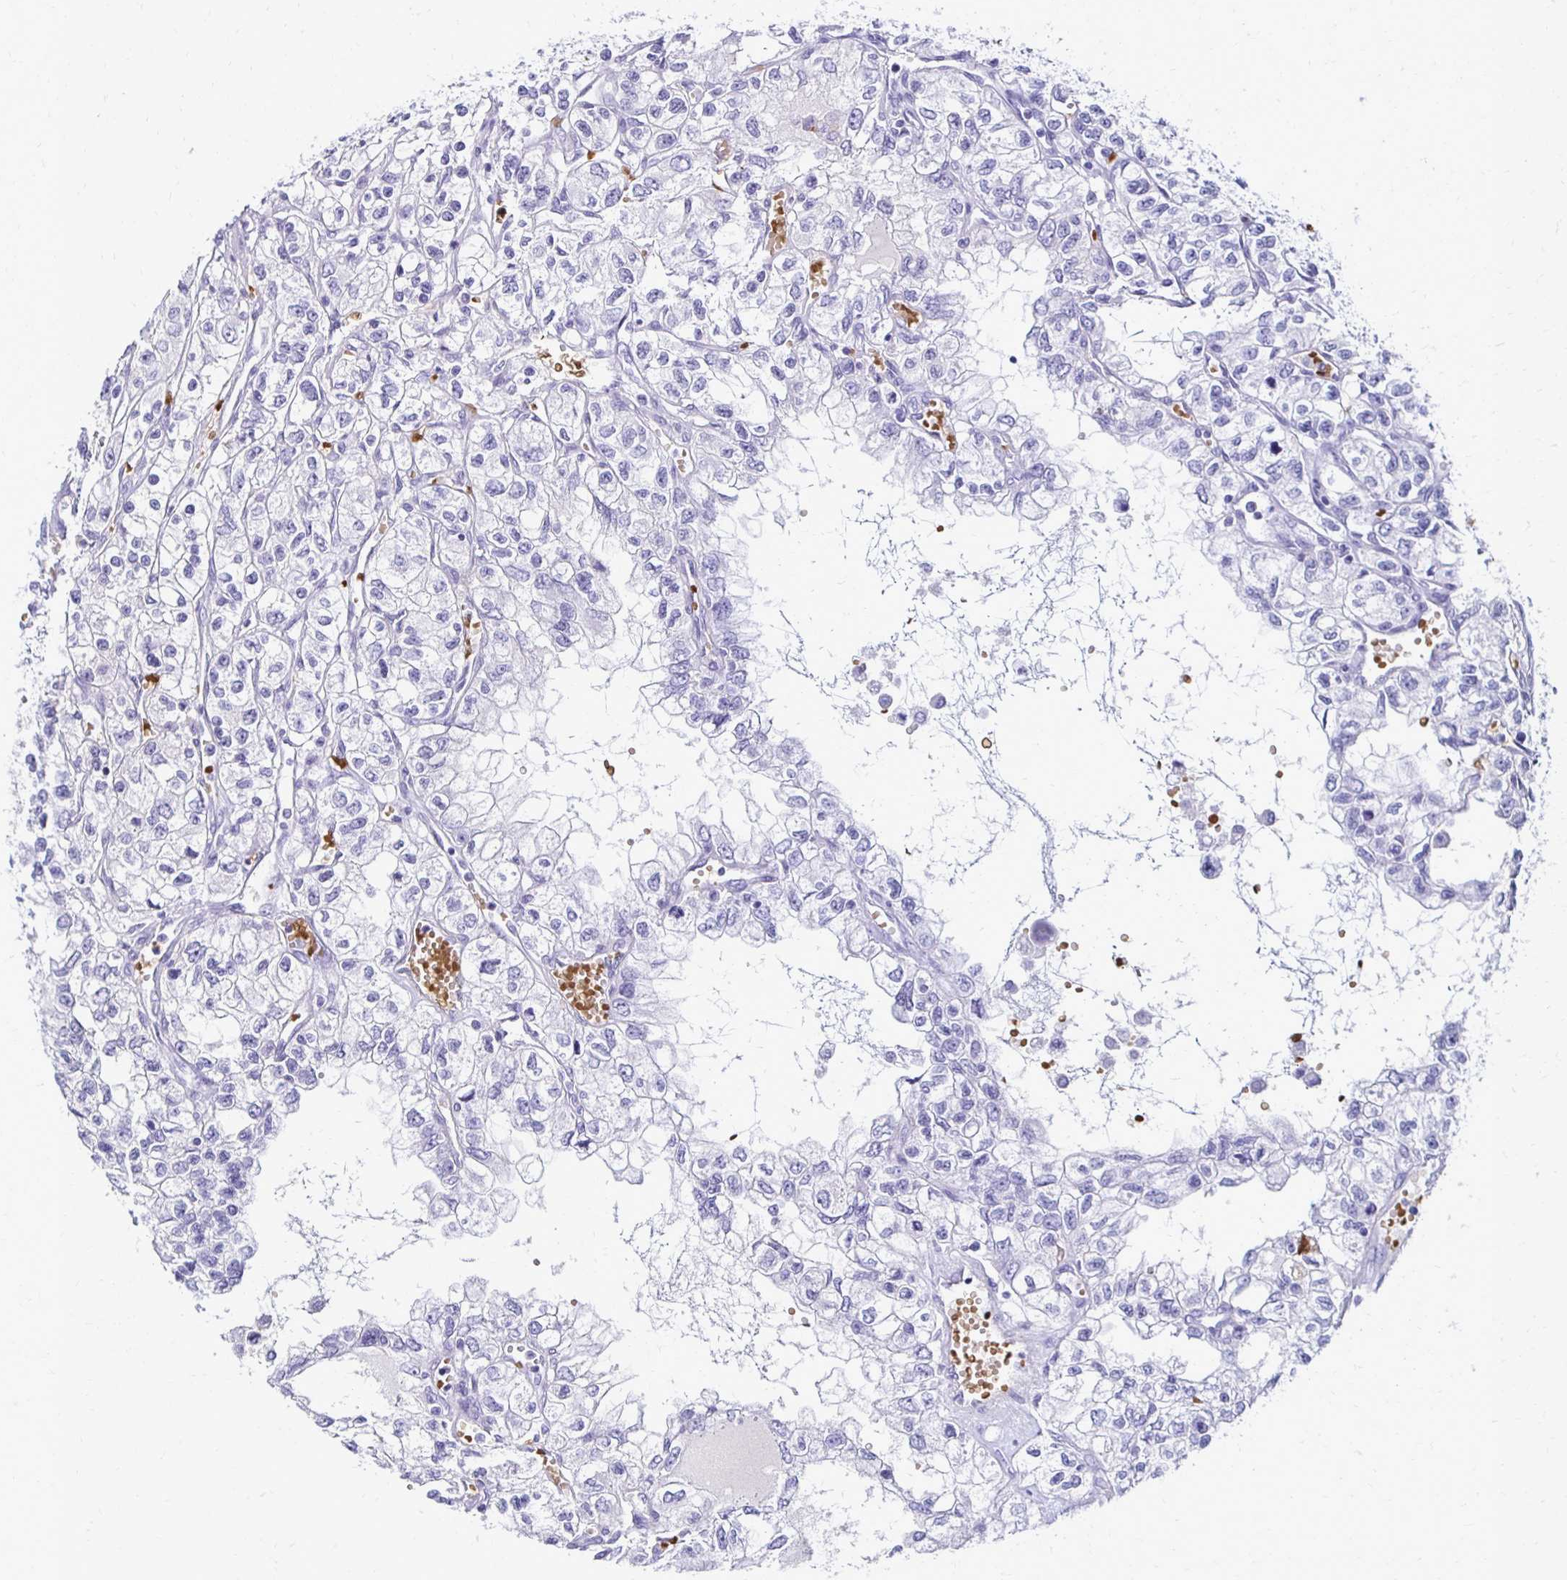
{"staining": {"intensity": "negative", "quantity": "none", "location": "none"}, "tissue": "renal cancer", "cell_type": "Tumor cells", "image_type": "cancer", "snomed": [{"axis": "morphology", "description": "Adenocarcinoma, NOS"}, {"axis": "topography", "description": "Kidney"}], "caption": "Image shows no significant protein expression in tumor cells of renal adenocarcinoma. (Stains: DAB immunohistochemistry with hematoxylin counter stain, Microscopy: brightfield microscopy at high magnification).", "gene": "RHBDL3", "patient": {"sex": "female", "age": 59}}